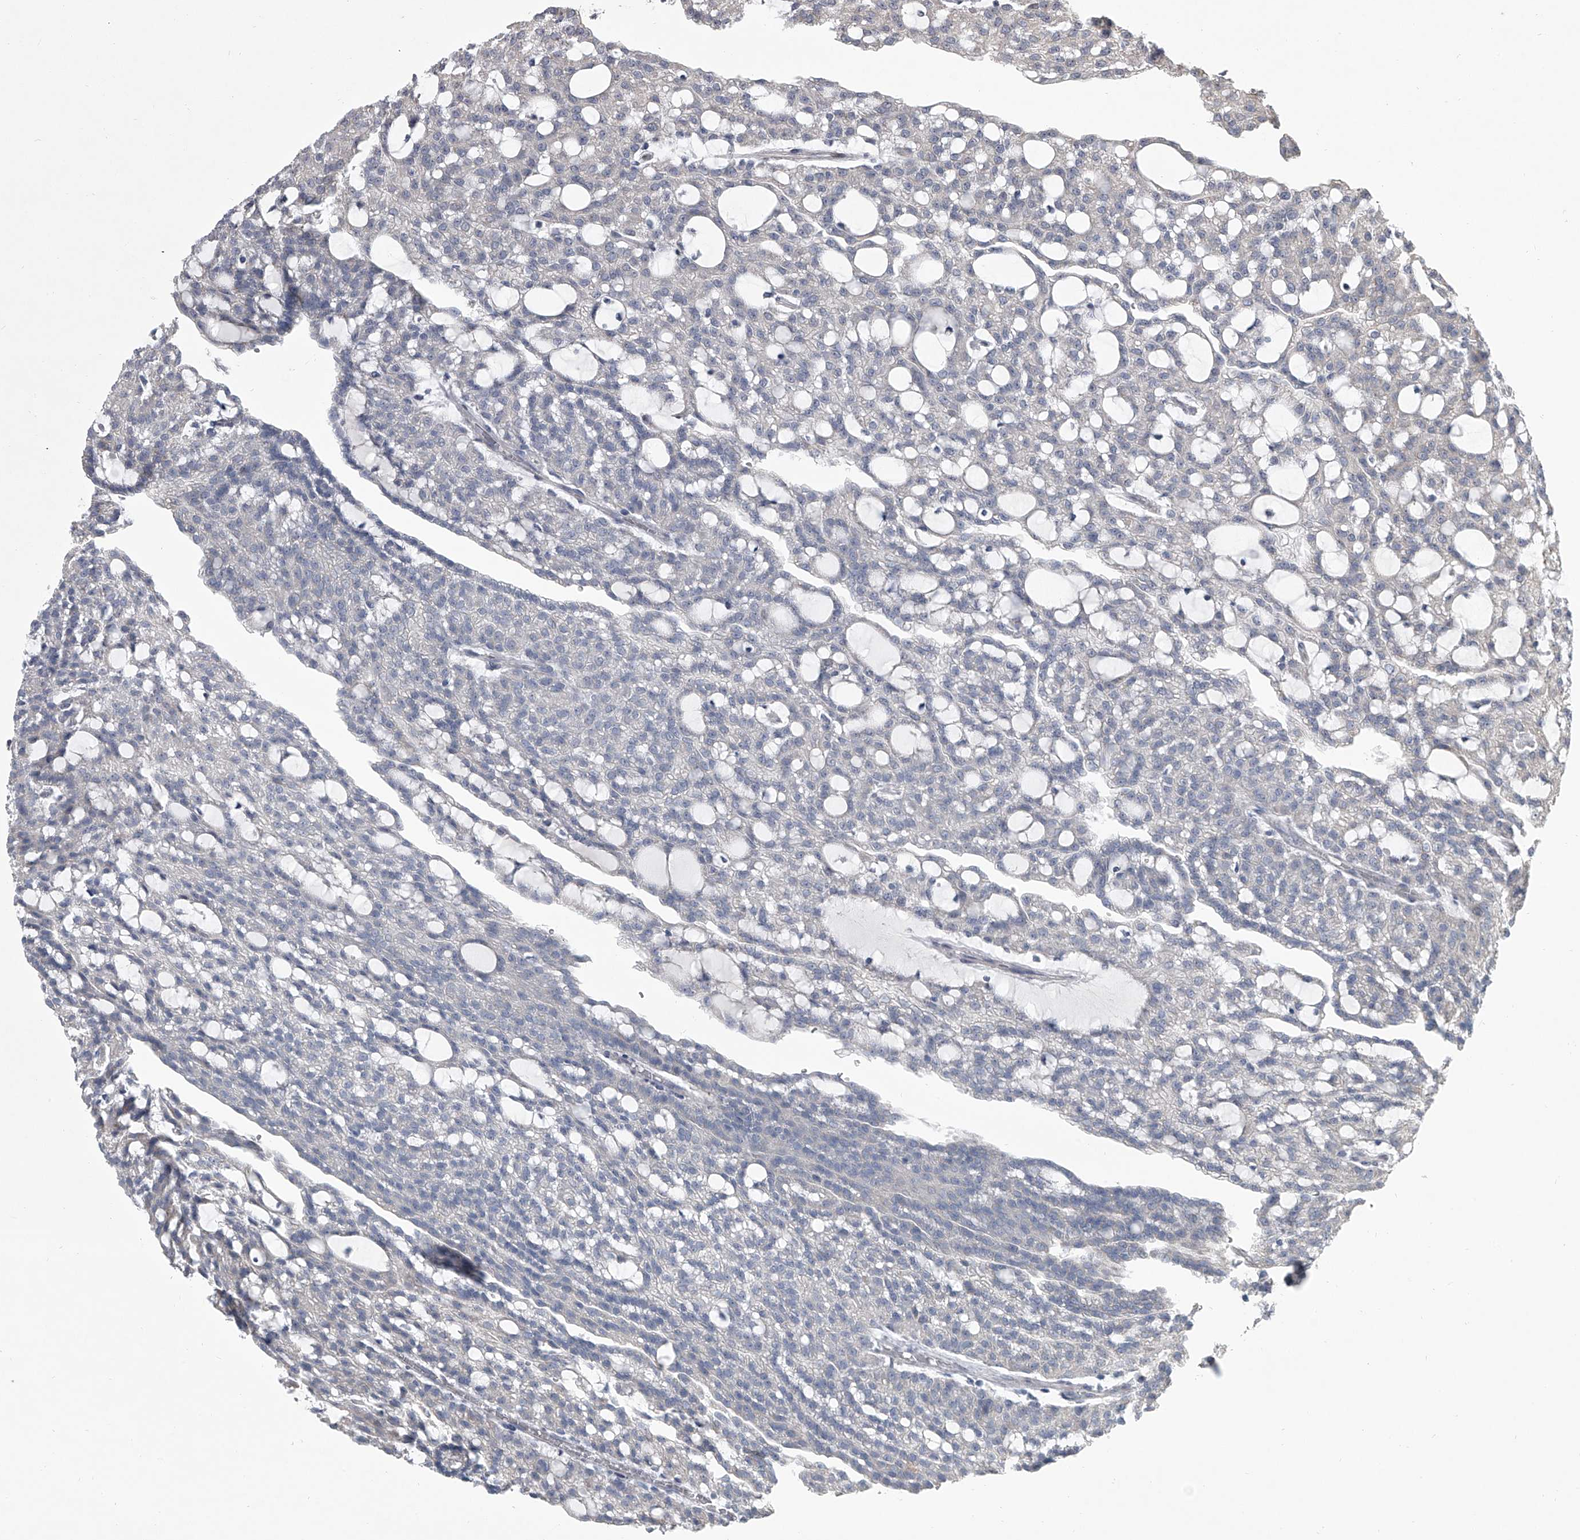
{"staining": {"intensity": "negative", "quantity": "none", "location": "none"}, "tissue": "renal cancer", "cell_type": "Tumor cells", "image_type": "cancer", "snomed": [{"axis": "morphology", "description": "Adenocarcinoma, NOS"}, {"axis": "topography", "description": "Kidney"}], "caption": "A histopathology image of adenocarcinoma (renal) stained for a protein reveals no brown staining in tumor cells.", "gene": "HEATR6", "patient": {"sex": "male", "age": 63}}